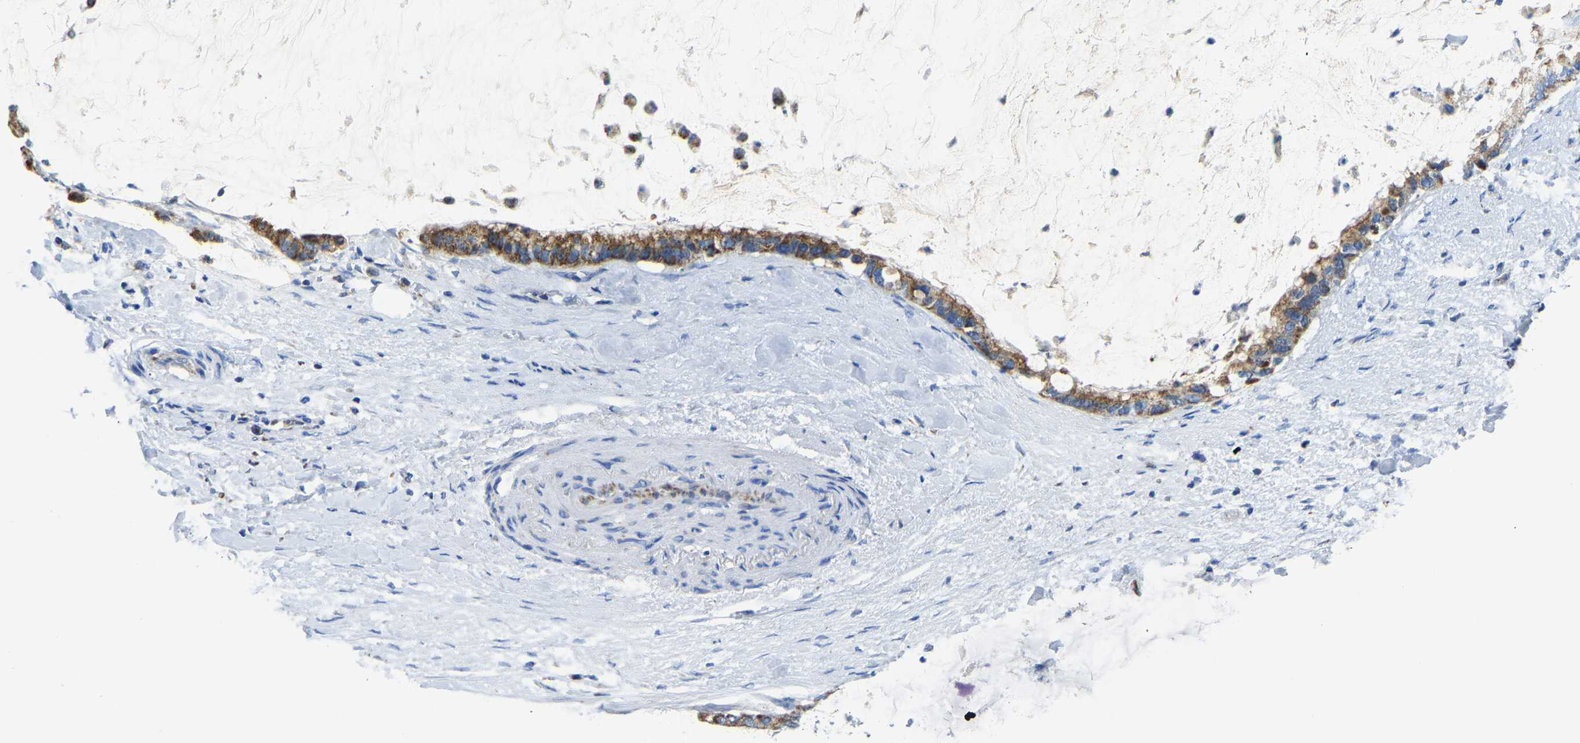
{"staining": {"intensity": "moderate", "quantity": ">75%", "location": "cytoplasmic/membranous"}, "tissue": "pancreatic cancer", "cell_type": "Tumor cells", "image_type": "cancer", "snomed": [{"axis": "morphology", "description": "Adenocarcinoma, NOS"}, {"axis": "topography", "description": "Pancreas"}], "caption": "Protein staining of adenocarcinoma (pancreatic) tissue shows moderate cytoplasmic/membranous positivity in about >75% of tumor cells. (brown staining indicates protein expression, while blue staining denotes nuclei).", "gene": "ETFA", "patient": {"sex": "male", "age": 41}}